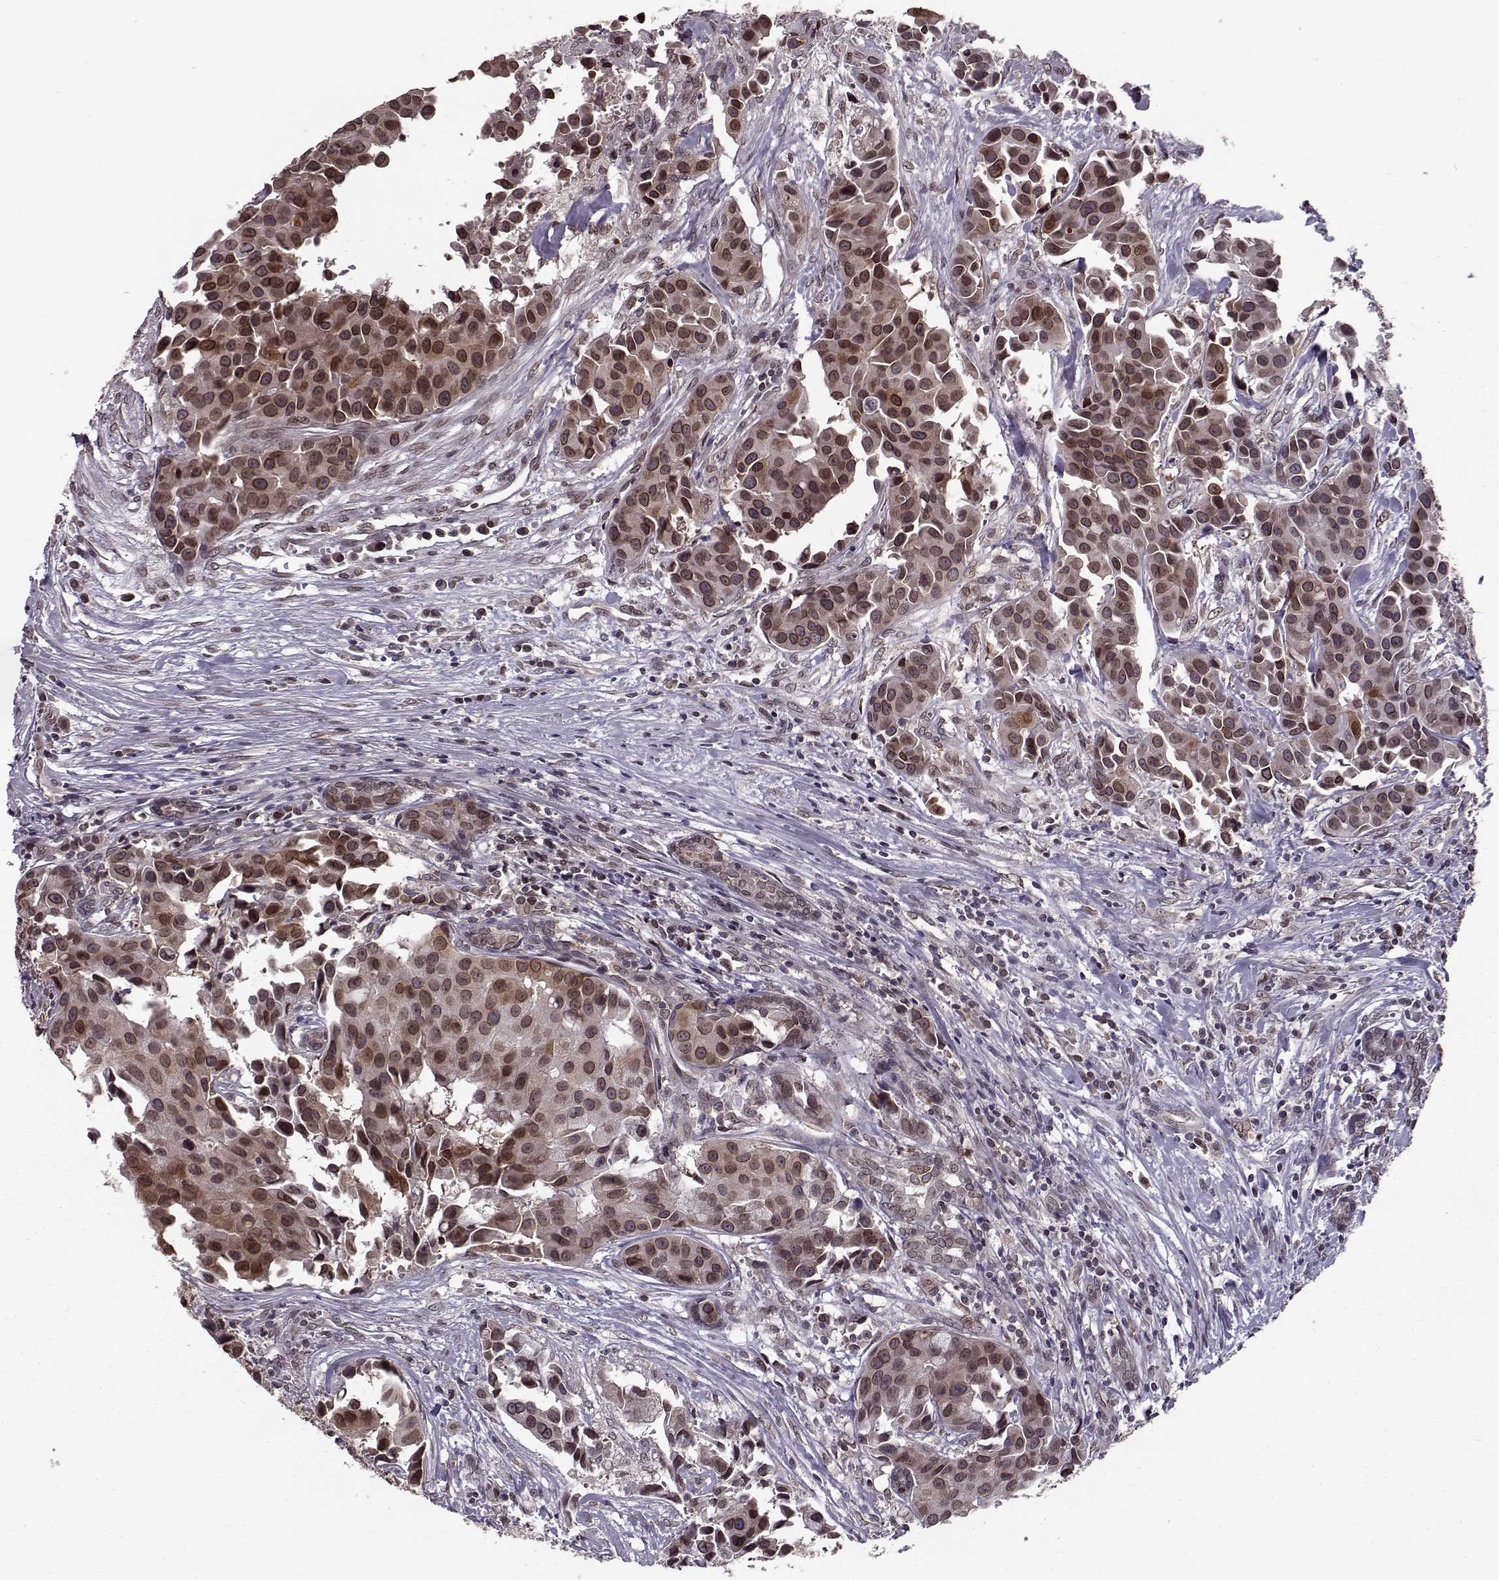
{"staining": {"intensity": "moderate", "quantity": ">75%", "location": "cytoplasmic/membranous,nuclear"}, "tissue": "head and neck cancer", "cell_type": "Tumor cells", "image_type": "cancer", "snomed": [{"axis": "morphology", "description": "Adenocarcinoma, NOS"}, {"axis": "topography", "description": "Head-Neck"}], "caption": "The micrograph demonstrates staining of head and neck cancer, revealing moderate cytoplasmic/membranous and nuclear protein positivity (brown color) within tumor cells.", "gene": "NUP37", "patient": {"sex": "male", "age": 76}}